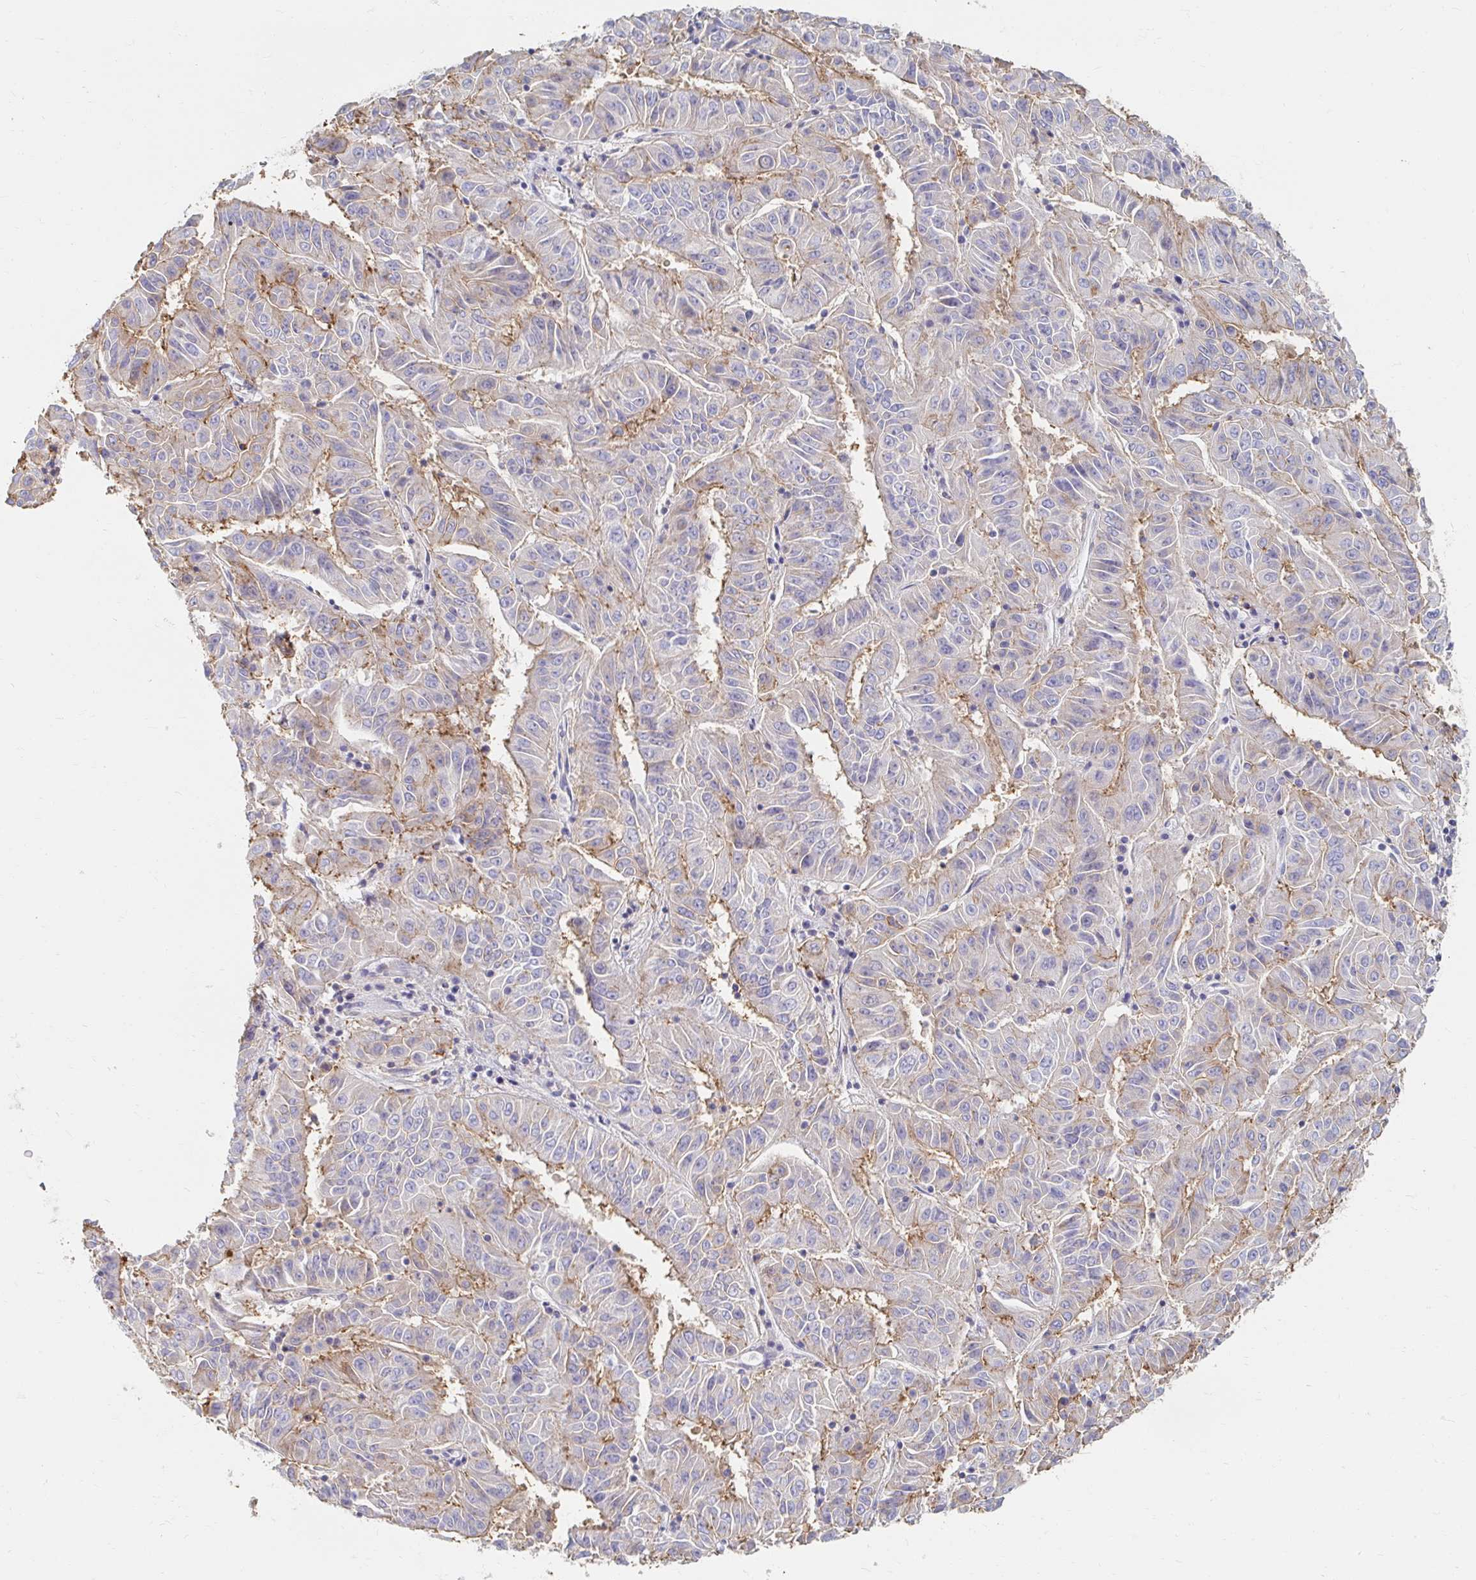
{"staining": {"intensity": "moderate", "quantity": "<25%", "location": "cytoplasmic/membranous"}, "tissue": "pancreatic cancer", "cell_type": "Tumor cells", "image_type": "cancer", "snomed": [{"axis": "morphology", "description": "Adenocarcinoma, NOS"}, {"axis": "topography", "description": "Pancreas"}], "caption": "Immunohistochemistry staining of pancreatic adenocarcinoma, which demonstrates low levels of moderate cytoplasmic/membranous positivity in approximately <25% of tumor cells indicating moderate cytoplasmic/membranous protein staining. The staining was performed using DAB (3,3'-diaminobenzidine) (brown) for protein detection and nuclei were counterstained in hematoxylin (blue).", "gene": "MYLK2", "patient": {"sex": "male", "age": 63}}